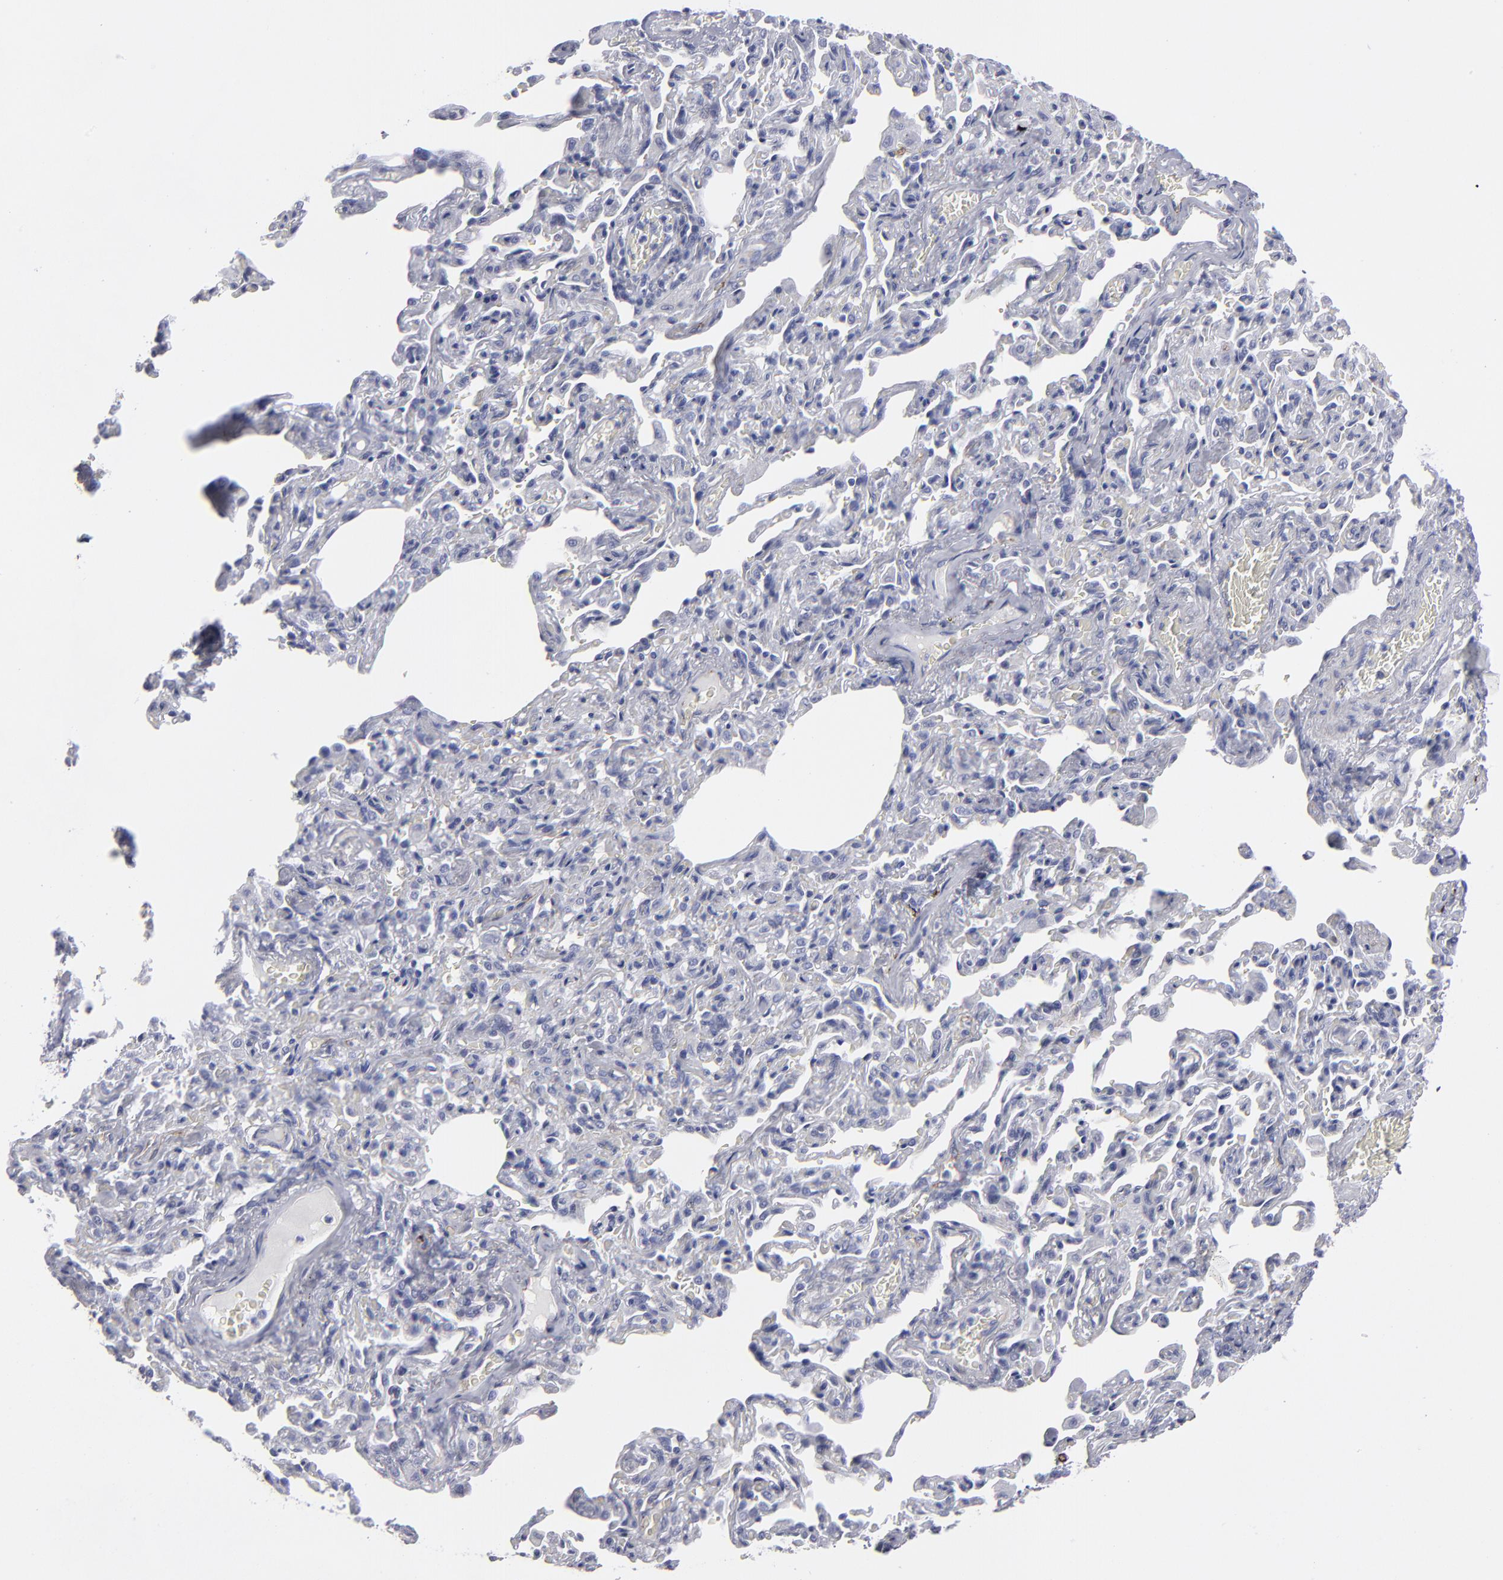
{"staining": {"intensity": "negative", "quantity": "none", "location": "none"}, "tissue": "bronchus", "cell_type": "Respiratory epithelial cells", "image_type": "normal", "snomed": [{"axis": "morphology", "description": "Normal tissue, NOS"}, {"axis": "topography", "description": "Lung"}], "caption": "An image of bronchus stained for a protein reveals no brown staining in respiratory epithelial cells. (DAB immunohistochemistry visualized using brightfield microscopy, high magnification).", "gene": "CADM3", "patient": {"sex": "male", "age": 64}}